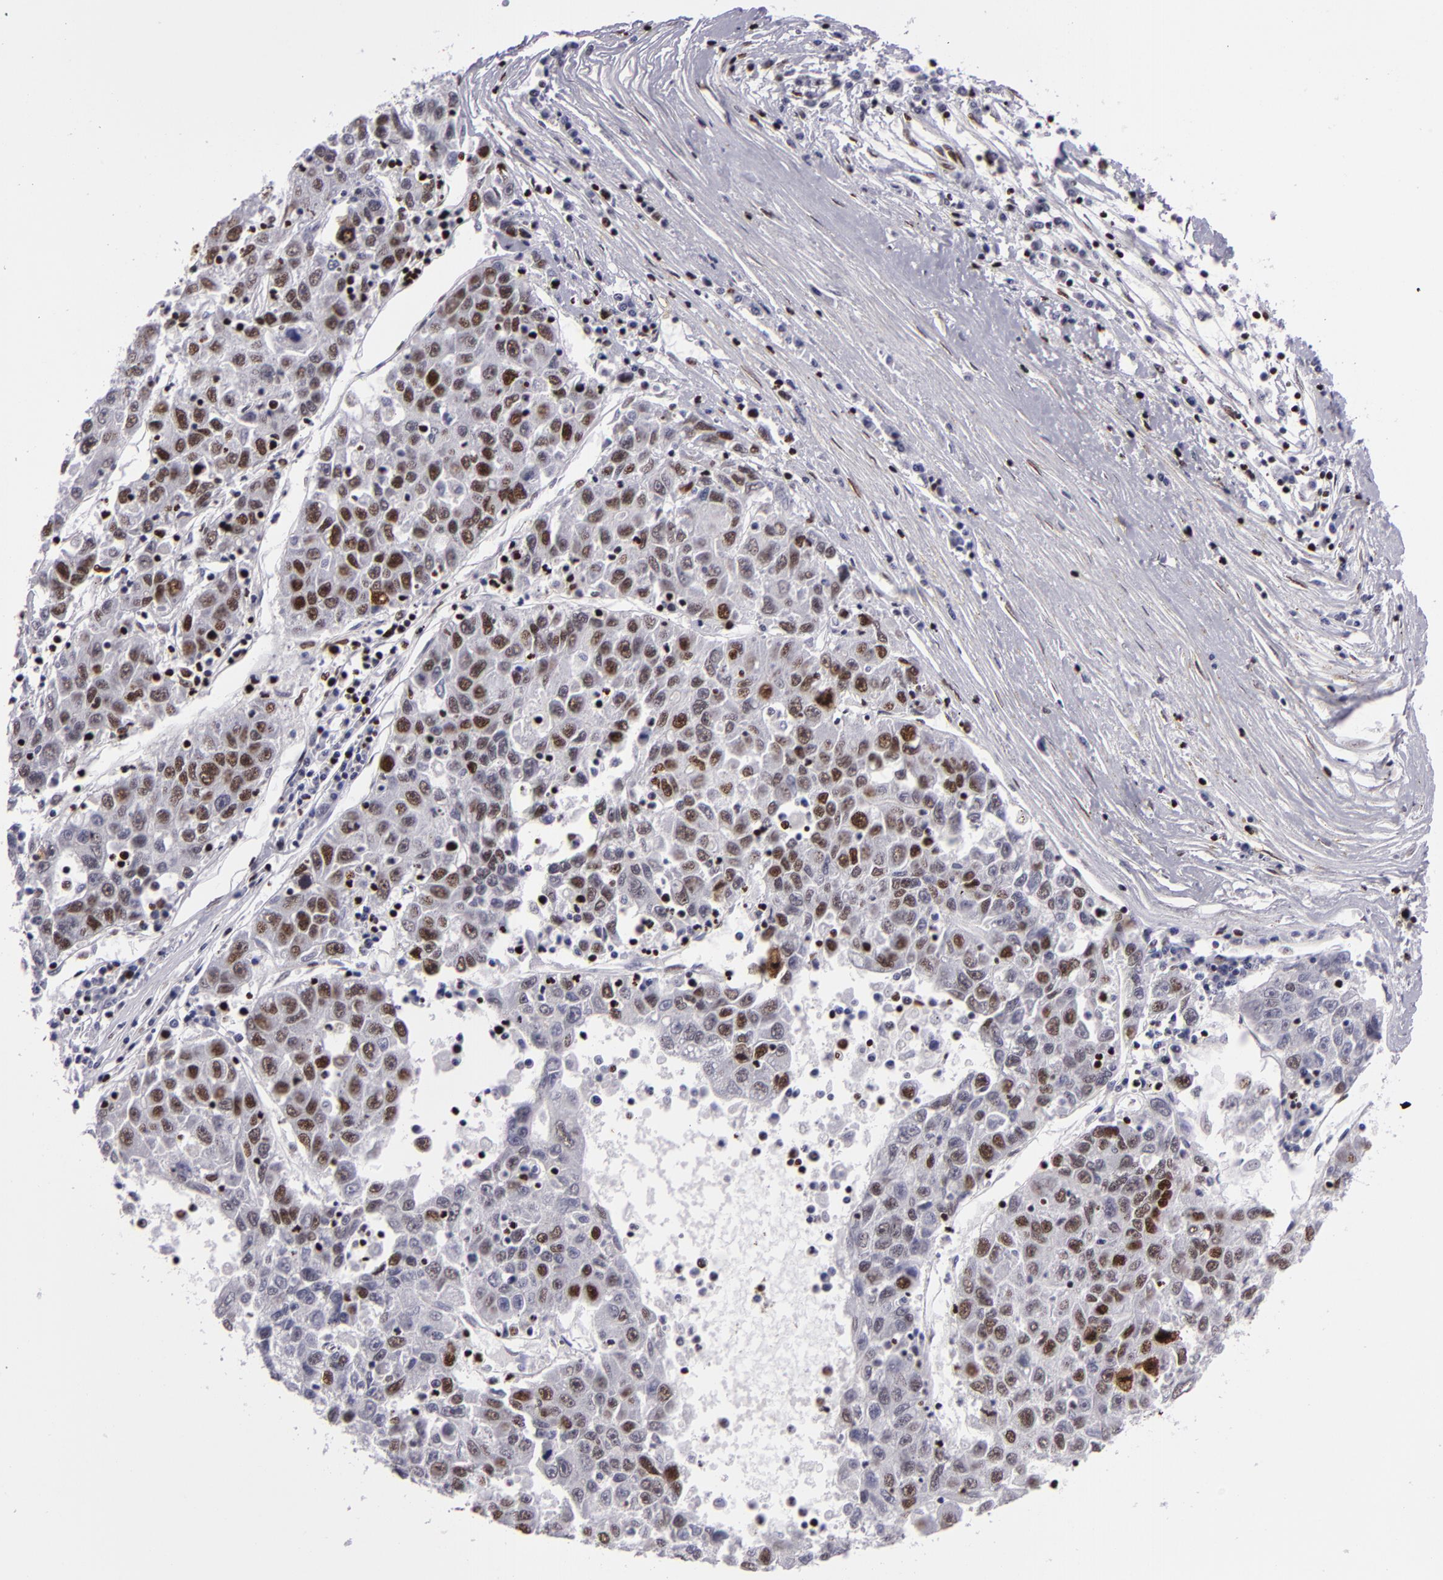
{"staining": {"intensity": "strong", "quantity": "25%-75%", "location": "nuclear"}, "tissue": "liver cancer", "cell_type": "Tumor cells", "image_type": "cancer", "snomed": [{"axis": "morphology", "description": "Carcinoma, Hepatocellular, NOS"}, {"axis": "topography", "description": "Liver"}], "caption": "Immunohistochemical staining of liver hepatocellular carcinoma shows high levels of strong nuclear protein staining in about 25%-75% of tumor cells. The staining was performed using DAB (3,3'-diaminobenzidine), with brown indicating positive protein expression. Nuclei are stained blue with hematoxylin.", "gene": "SAFB", "patient": {"sex": "male", "age": 49}}